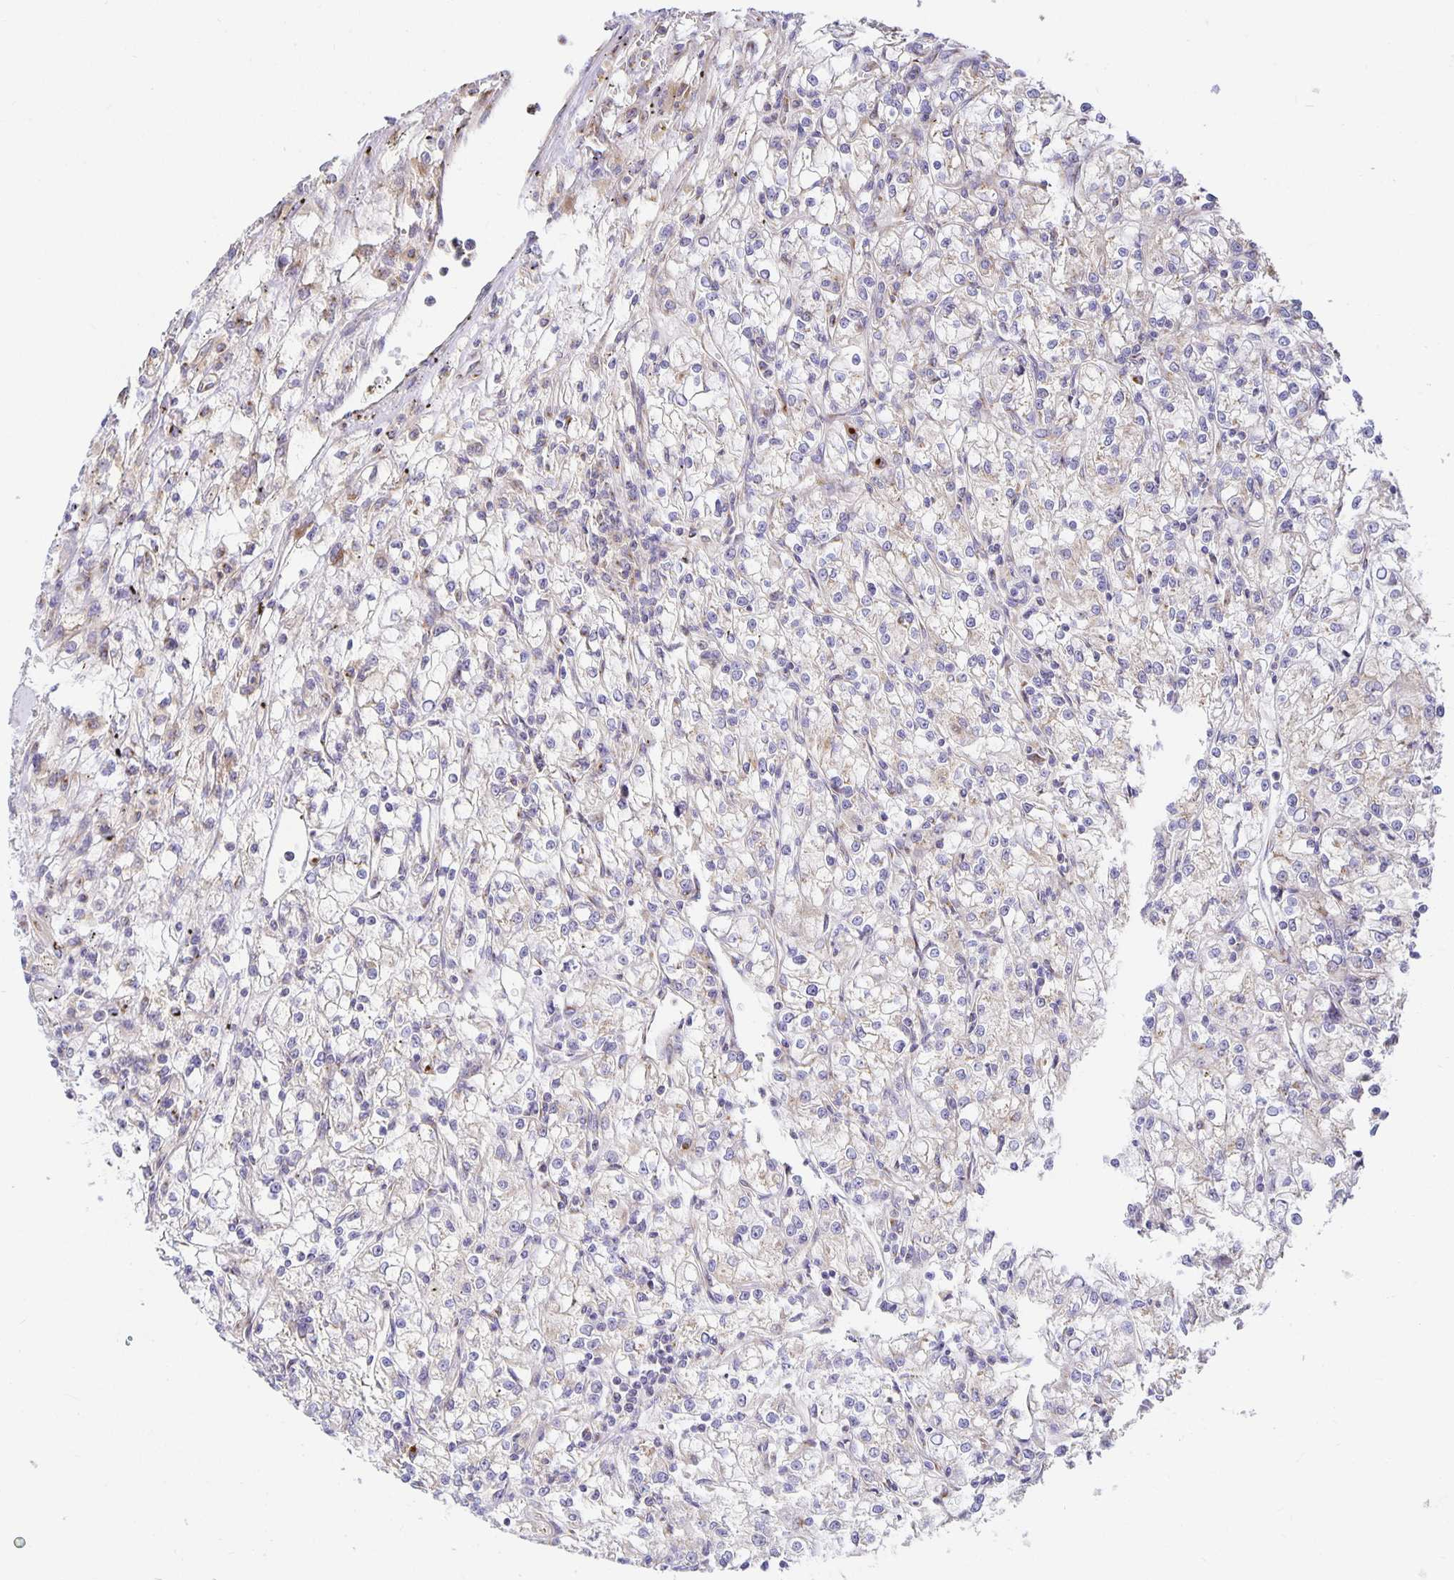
{"staining": {"intensity": "negative", "quantity": "none", "location": "none"}, "tissue": "renal cancer", "cell_type": "Tumor cells", "image_type": "cancer", "snomed": [{"axis": "morphology", "description": "Adenocarcinoma, NOS"}, {"axis": "topography", "description": "Kidney"}], "caption": "DAB (3,3'-diaminobenzidine) immunohistochemical staining of human renal adenocarcinoma shows no significant expression in tumor cells.", "gene": "USO1", "patient": {"sex": "female", "age": 59}}